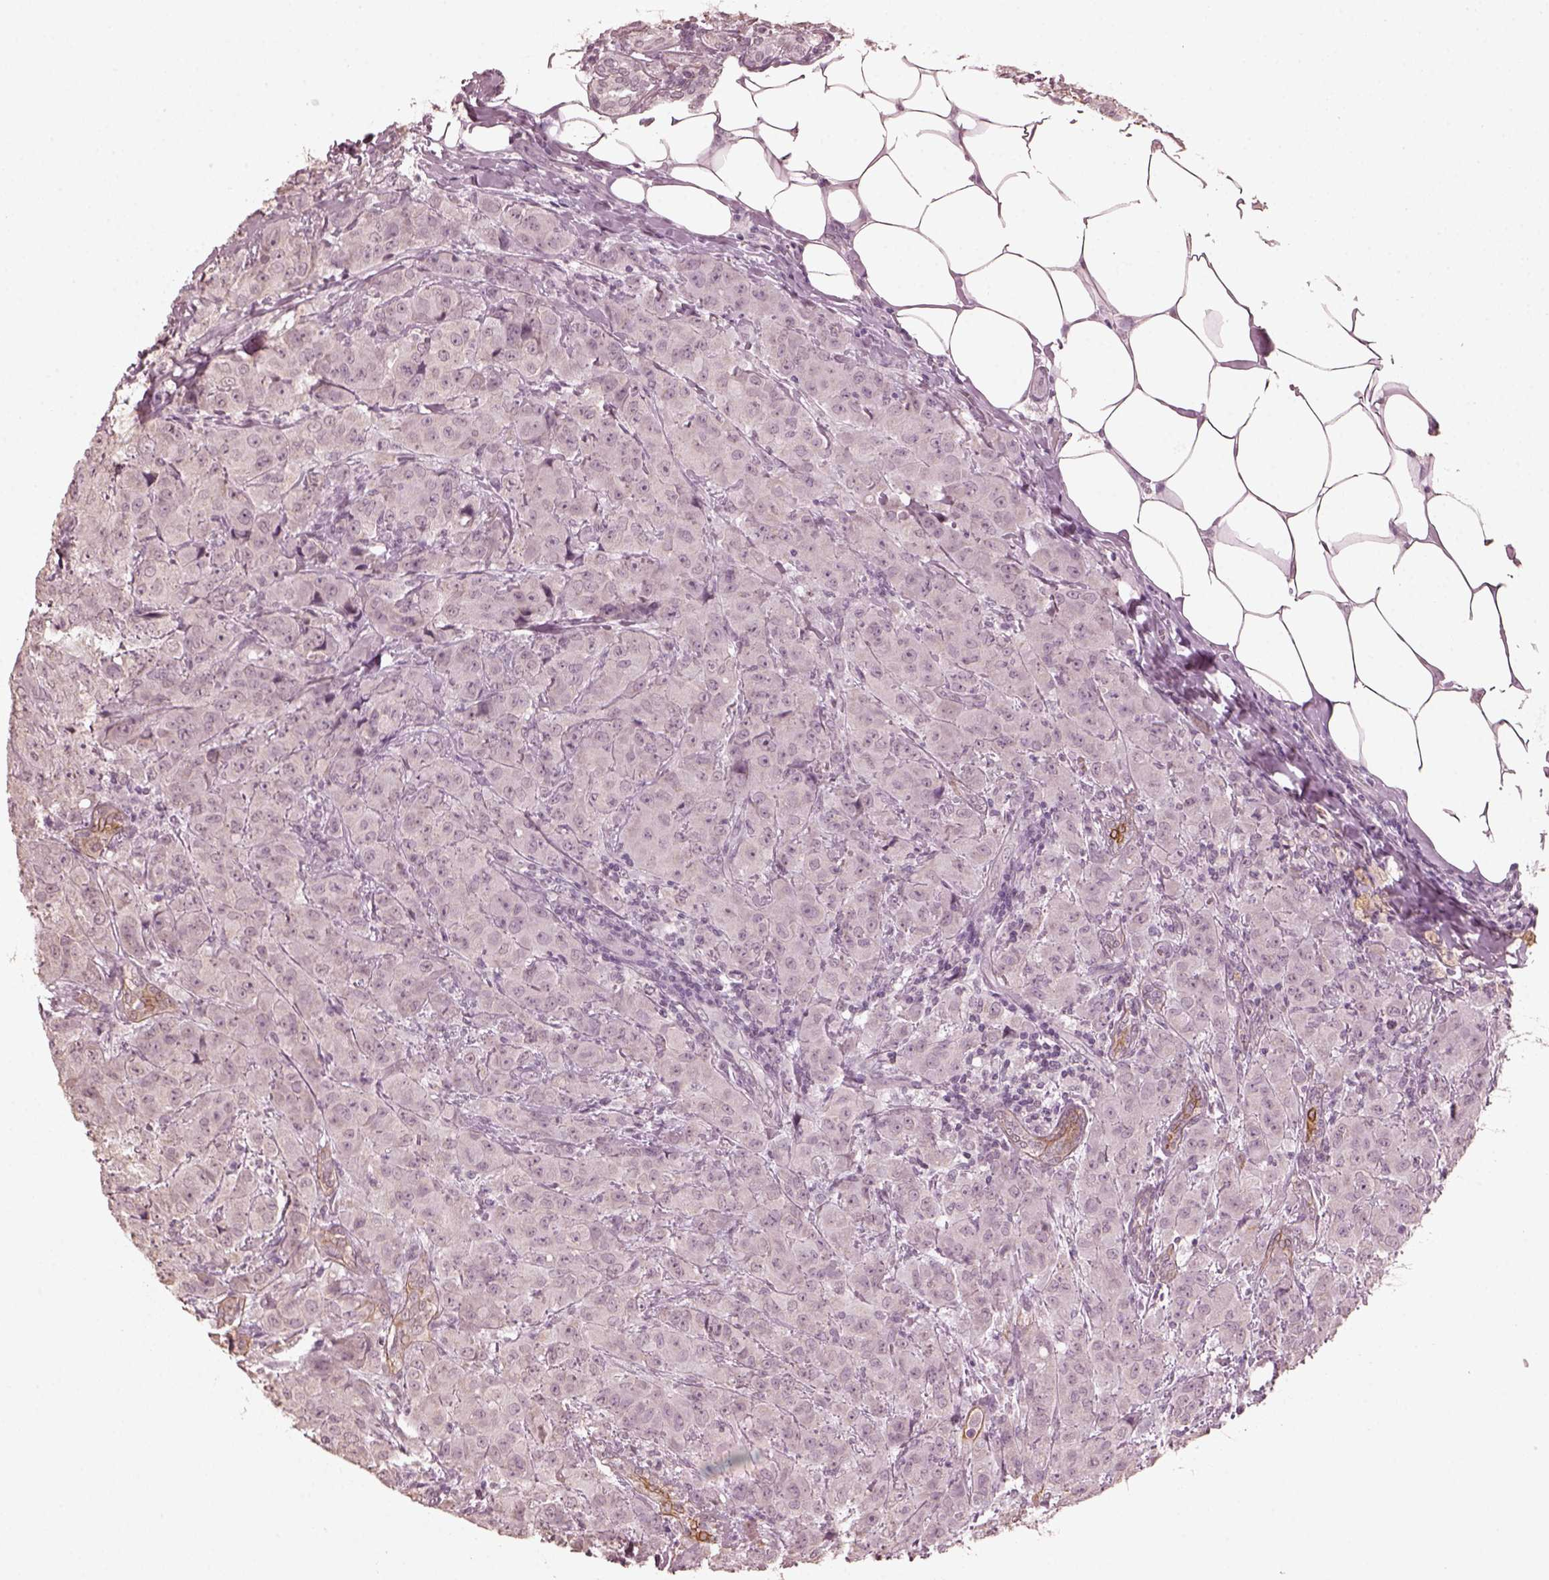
{"staining": {"intensity": "negative", "quantity": "none", "location": "none"}, "tissue": "breast cancer", "cell_type": "Tumor cells", "image_type": "cancer", "snomed": [{"axis": "morphology", "description": "Normal tissue, NOS"}, {"axis": "morphology", "description": "Duct carcinoma"}, {"axis": "topography", "description": "Breast"}], "caption": "High power microscopy image of an immunohistochemistry histopathology image of breast infiltrating ductal carcinoma, revealing no significant positivity in tumor cells.", "gene": "KRT79", "patient": {"sex": "female", "age": 43}}